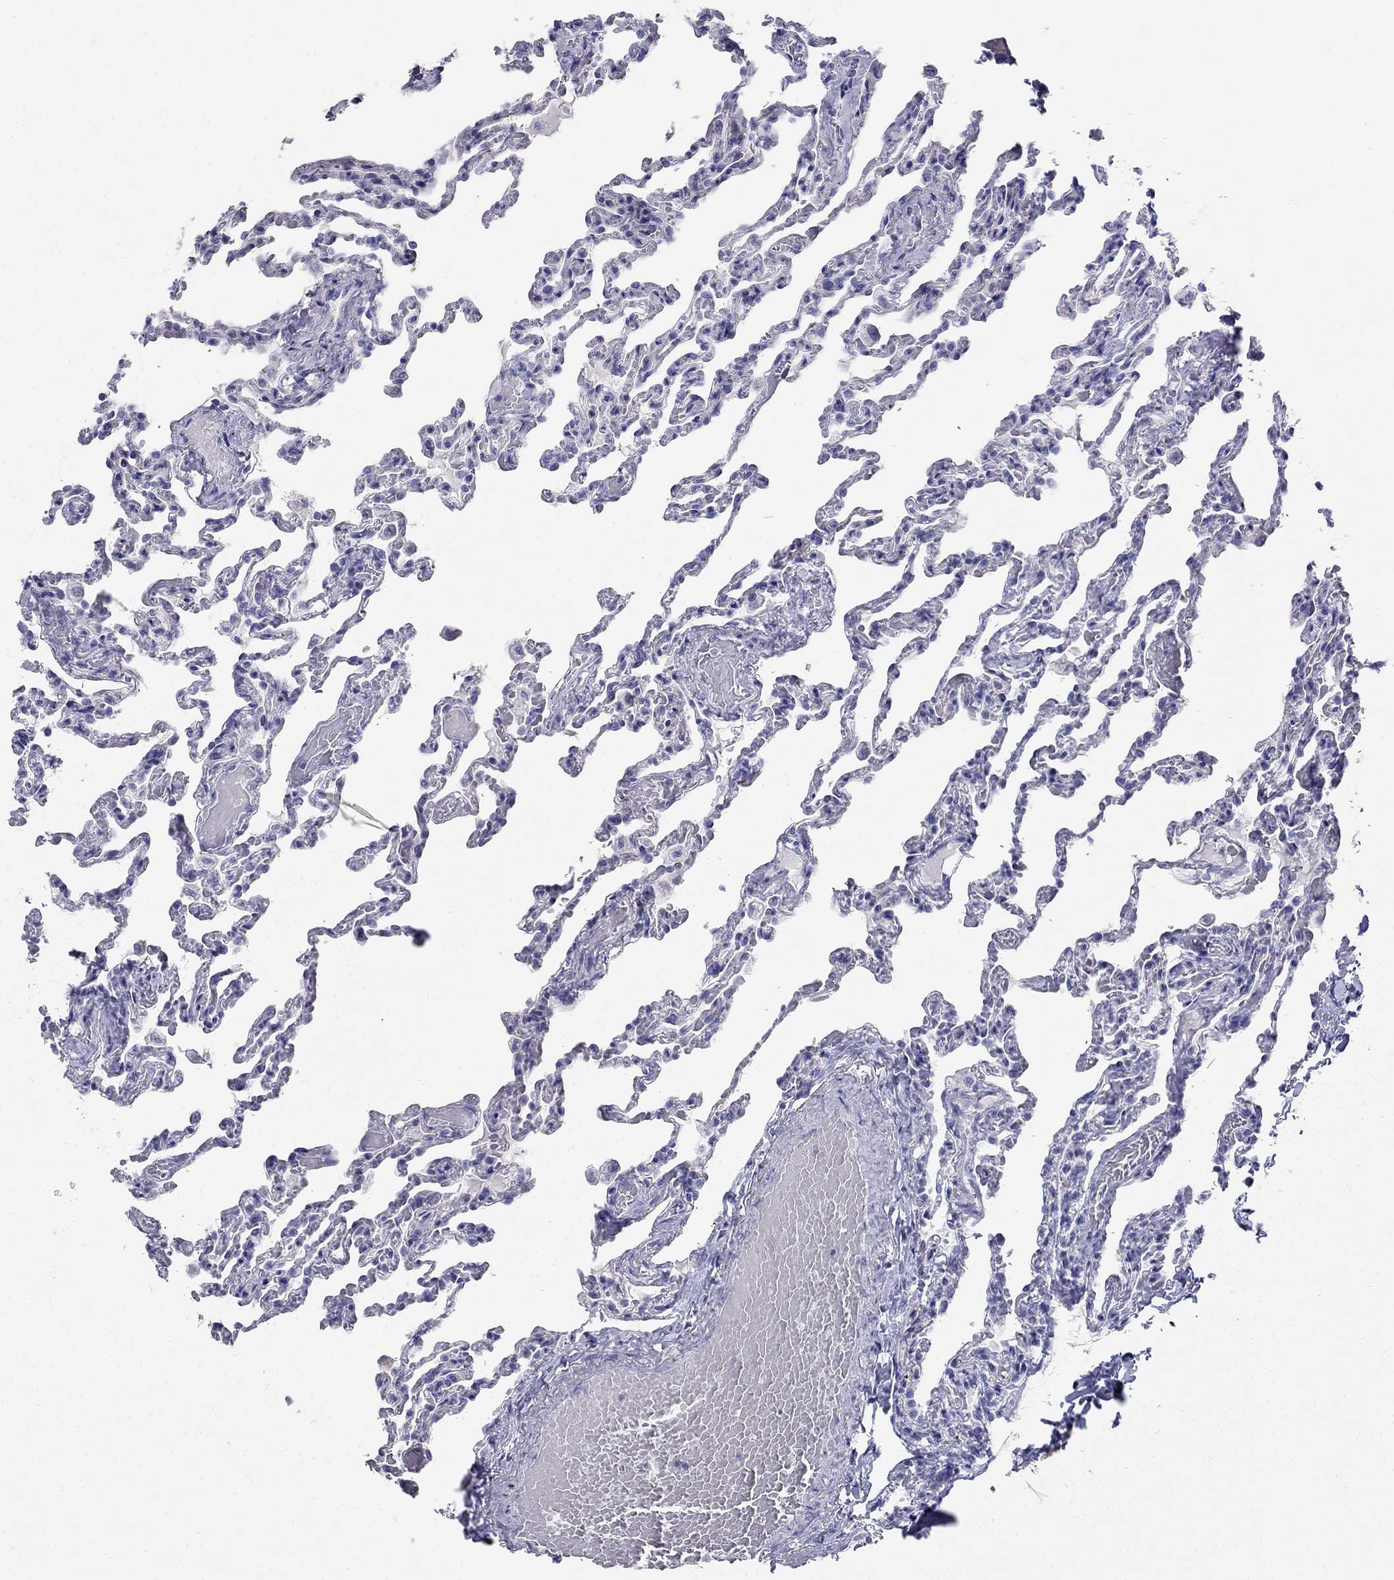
{"staining": {"intensity": "negative", "quantity": "none", "location": "none"}, "tissue": "lung", "cell_type": "Alveolar cells", "image_type": "normal", "snomed": [{"axis": "morphology", "description": "Normal tissue, NOS"}, {"axis": "topography", "description": "Lung"}], "caption": "An immunohistochemistry micrograph of unremarkable lung is shown. There is no staining in alveolar cells of lung.", "gene": "RFLNA", "patient": {"sex": "female", "age": 43}}